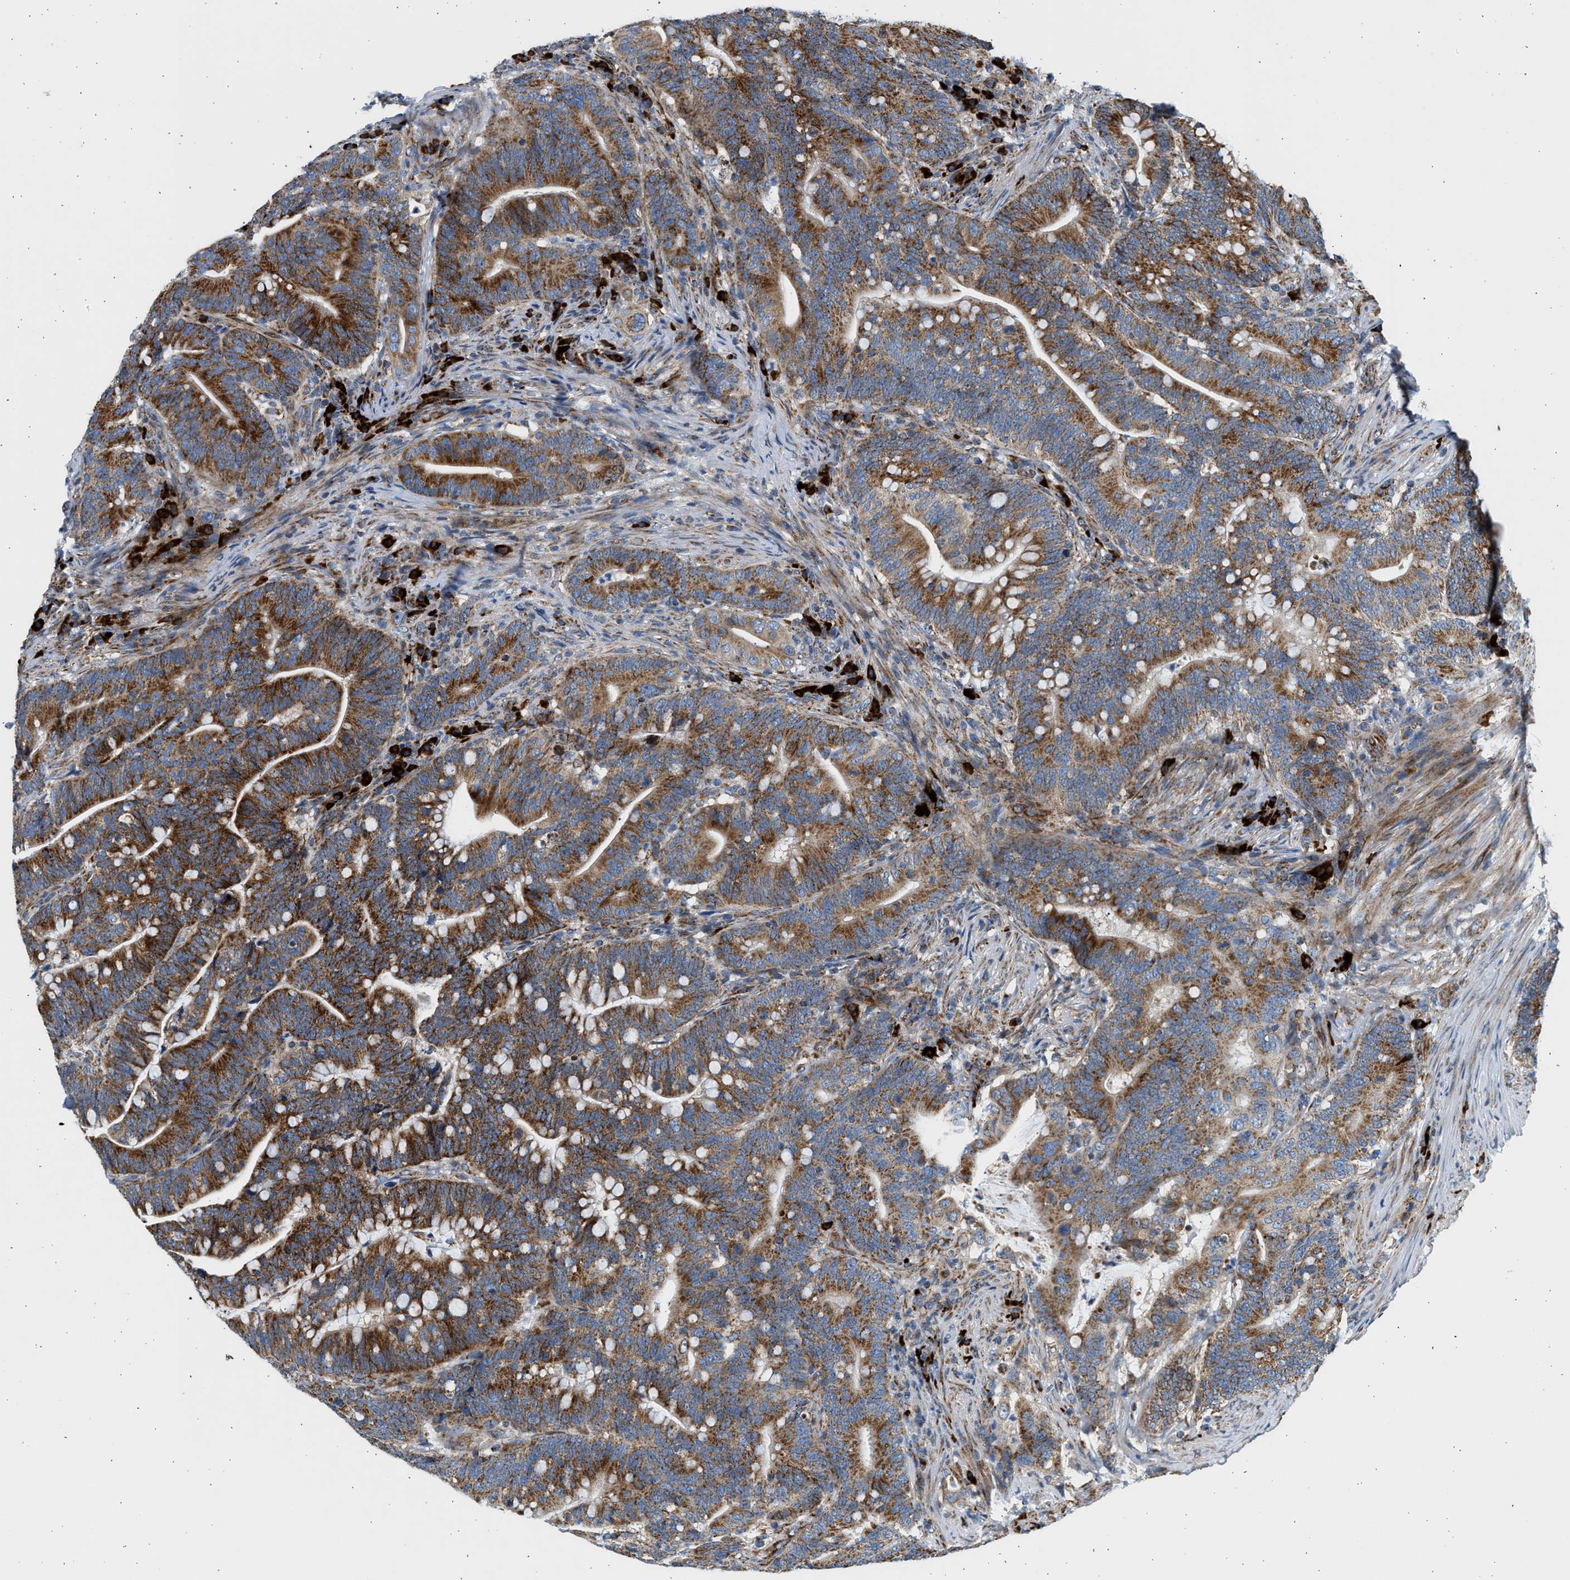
{"staining": {"intensity": "strong", "quantity": ">75%", "location": "cytoplasmic/membranous"}, "tissue": "colorectal cancer", "cell_type": "Tumor cells", "image_type": "cancer", "snomed": [{"axis": "morphology", "description": "Normal tissue, NOS"}, {"axis": "morphology", "description": "Adenocarcinoma, NOS"}, {"axis": "topography", "description": "Colon"}], "caption": "A high-resolution photomicrograph shows IHC staining of colorectal cancer (adenocarcinoma), which displays strong cytoplasmic/membranous staining in approximately >75% of tumor cells.", "gene": "KCNMB3", "patient": {"sex": "female", "age": 66}}